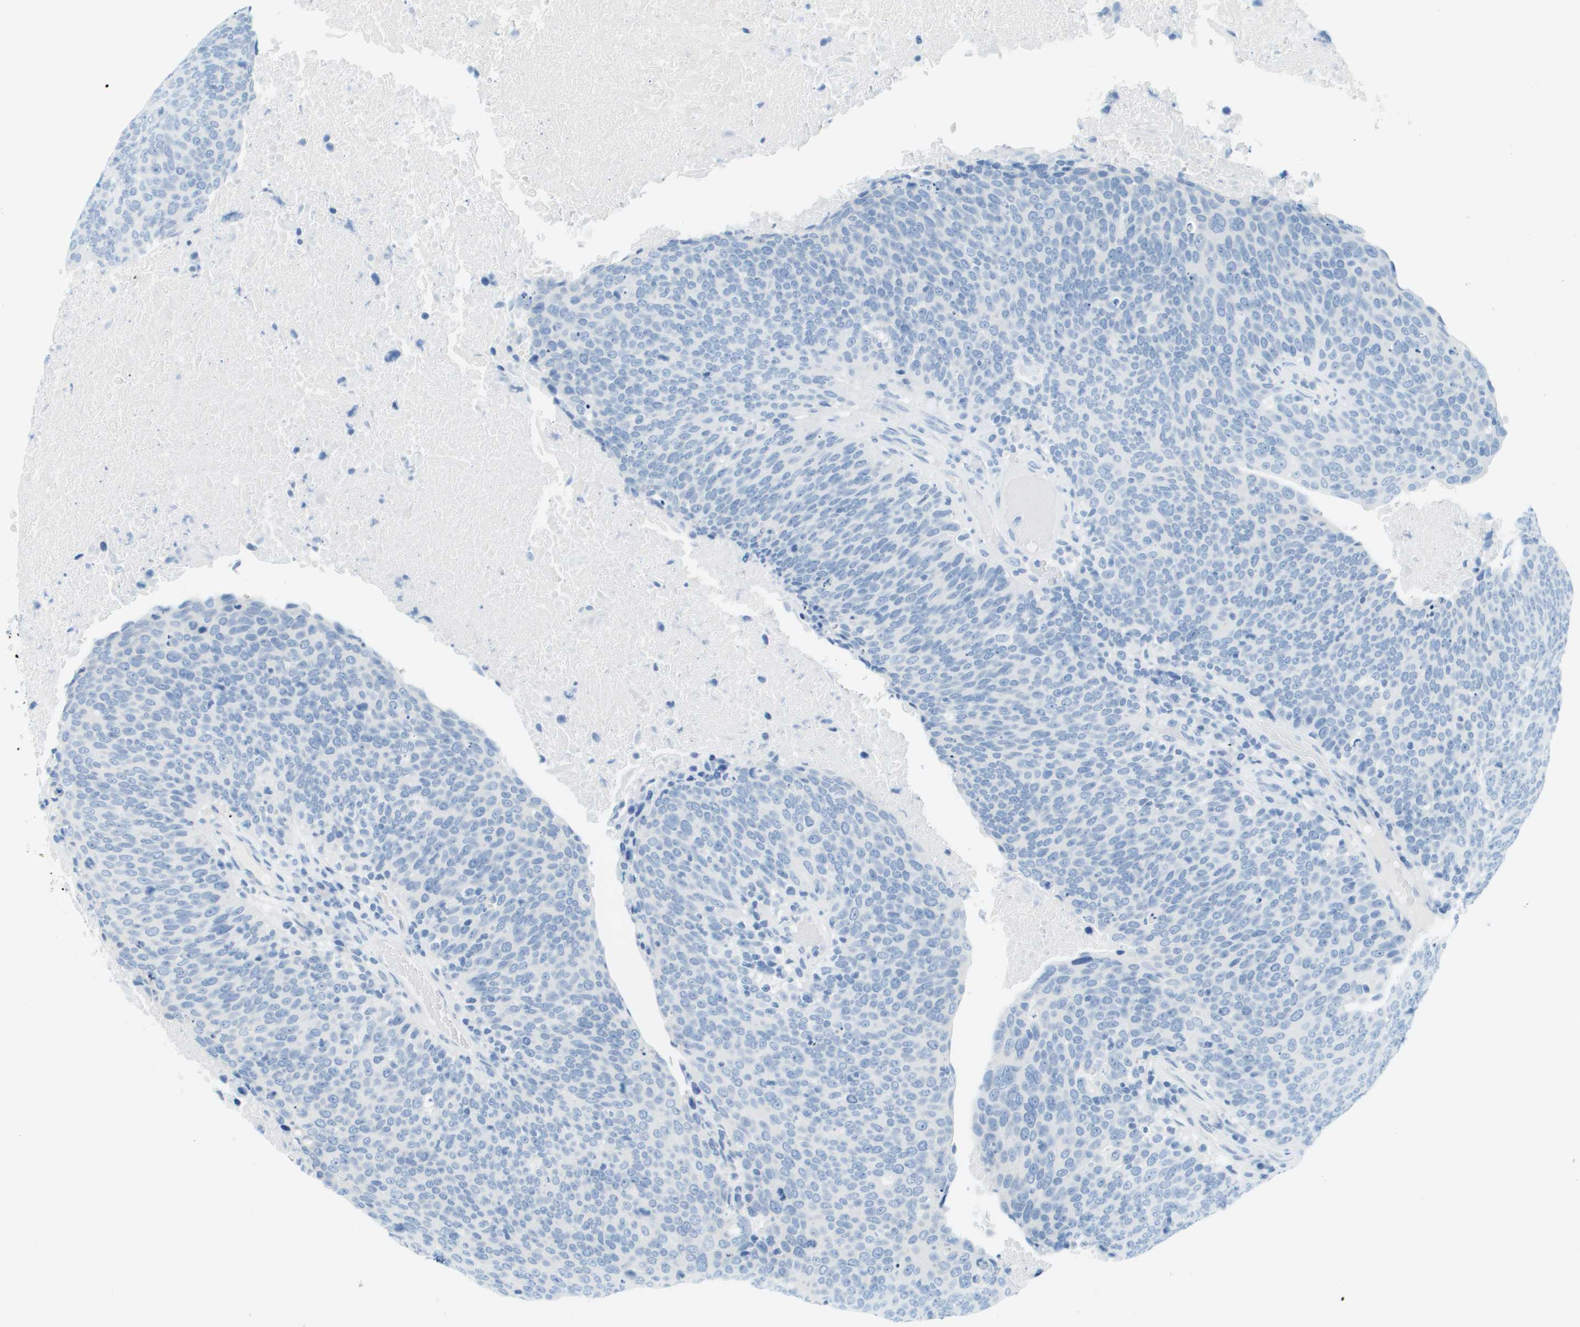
{"staining": {"intensity": "negative", "quantity": "none", "location": "none"}, "tissue": "head and neck cancer", "cell_type": "Tumor cells", "image_type": "cancer", "snomed": [{"axis": "morphology", "description": "Squamous cell carcinoma, NOS"}, {"axis": "morphology", "description": "Squamous cell carcinoma, metastatic, NOS"}, {"axis": "topography", "description": "Lymph node"}, {"axis": "topography", "description": "Head-Neck"}], "caption": "A micrograph of human head and neck squamous cell carcinoma is negative for staining in tumor cells.", "gene": "CDHR2", "patient": {"sex": "male", "age": 62}}